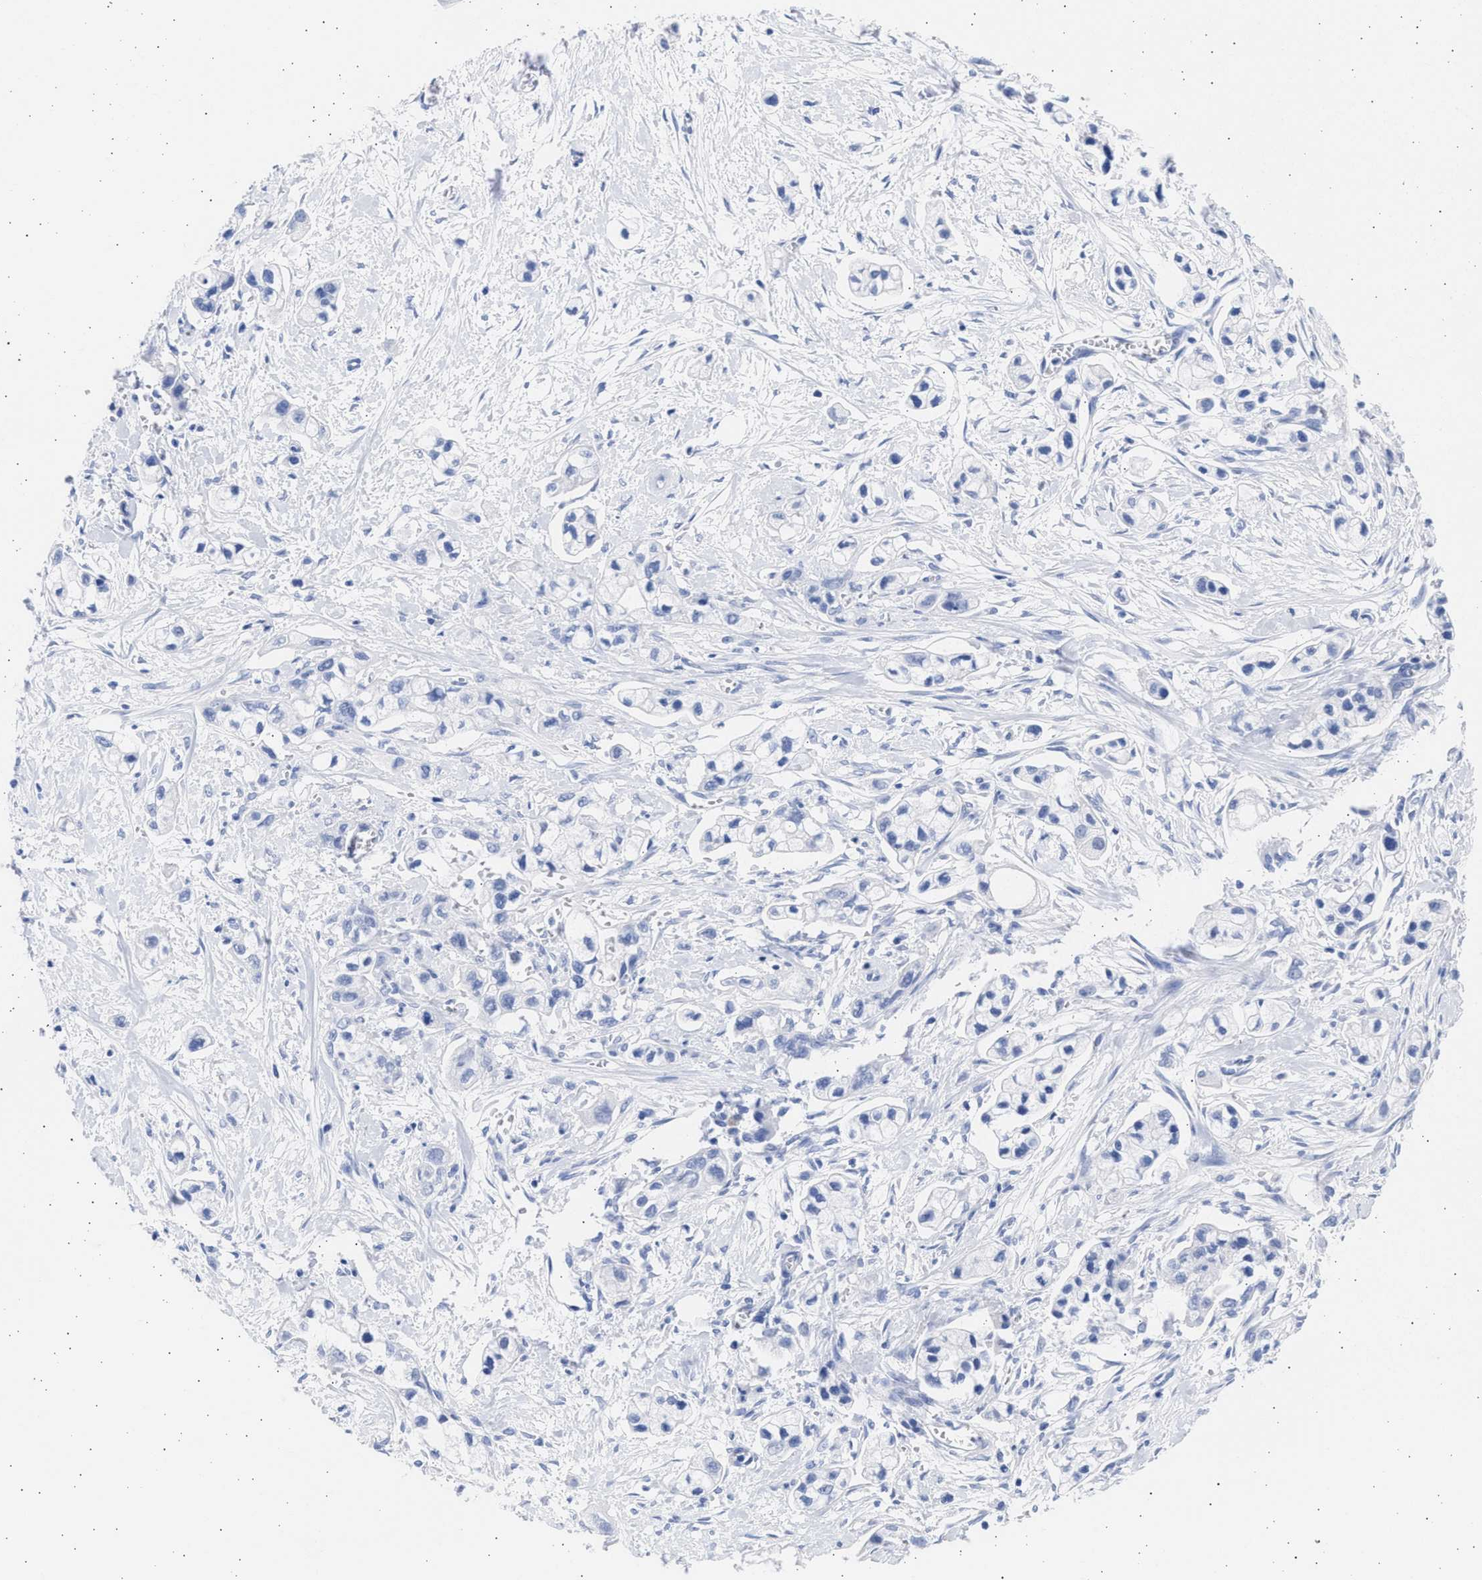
{"staining": {"intensity": "negative", "quantity": "none", "location": "none"}, "tissue": "pancreatic cancer", "cell_type": "Tumor cells", "image_type": "cancer", "snomed": [{"axis": "morphology", "description": "Adenocarcinoma, NOS"}, {"axis": "topography", "description": "Pancreas"}], "caption": "Tumor cells show no significant protein positivity in pancreatic cancer.", "gene": "ALDOC", "patient": {"sex": "male", "age": 74}}